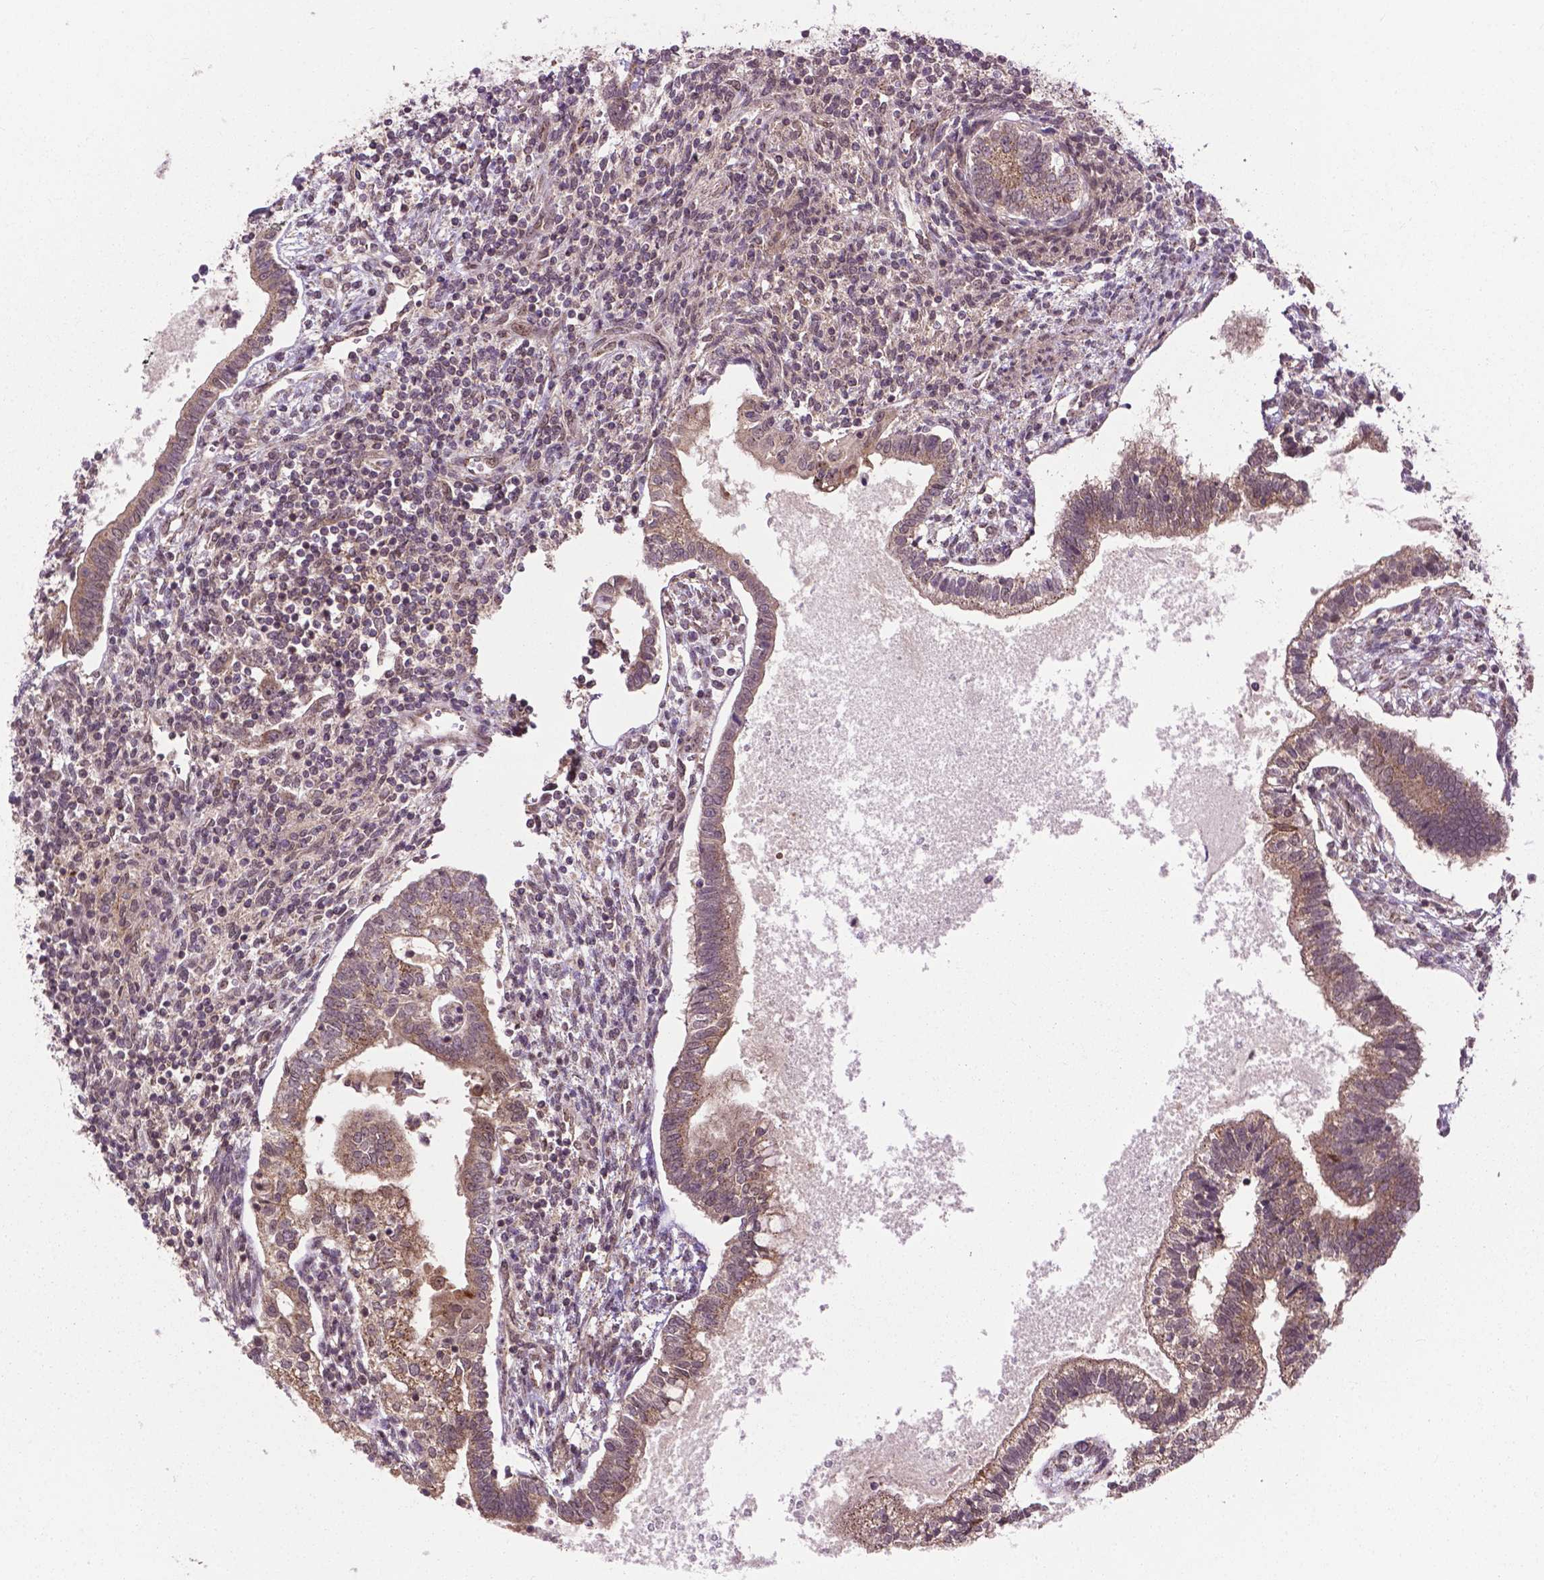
{"staining": {"intensity": "weak", "quantity": ">75%", "location": "cytoplasmic/membranous"}, "tissue": "testis cancer", "cell_type": "Tumor cells", "image_type": "cancer", "snomed": [{"axis": "morphology", "description": "Carcinoma, Embryonal, NOS"}, {"axis": "topography", "description": "Testis"}], "caption": "Protein staining of testis embryonal carcinoma tissue exhibits weak cytoplasmic/membranous expression in about >75% of tumor cells.", "gene": "PPP1CB", "patient": {"sex": "male", "age": 37}}